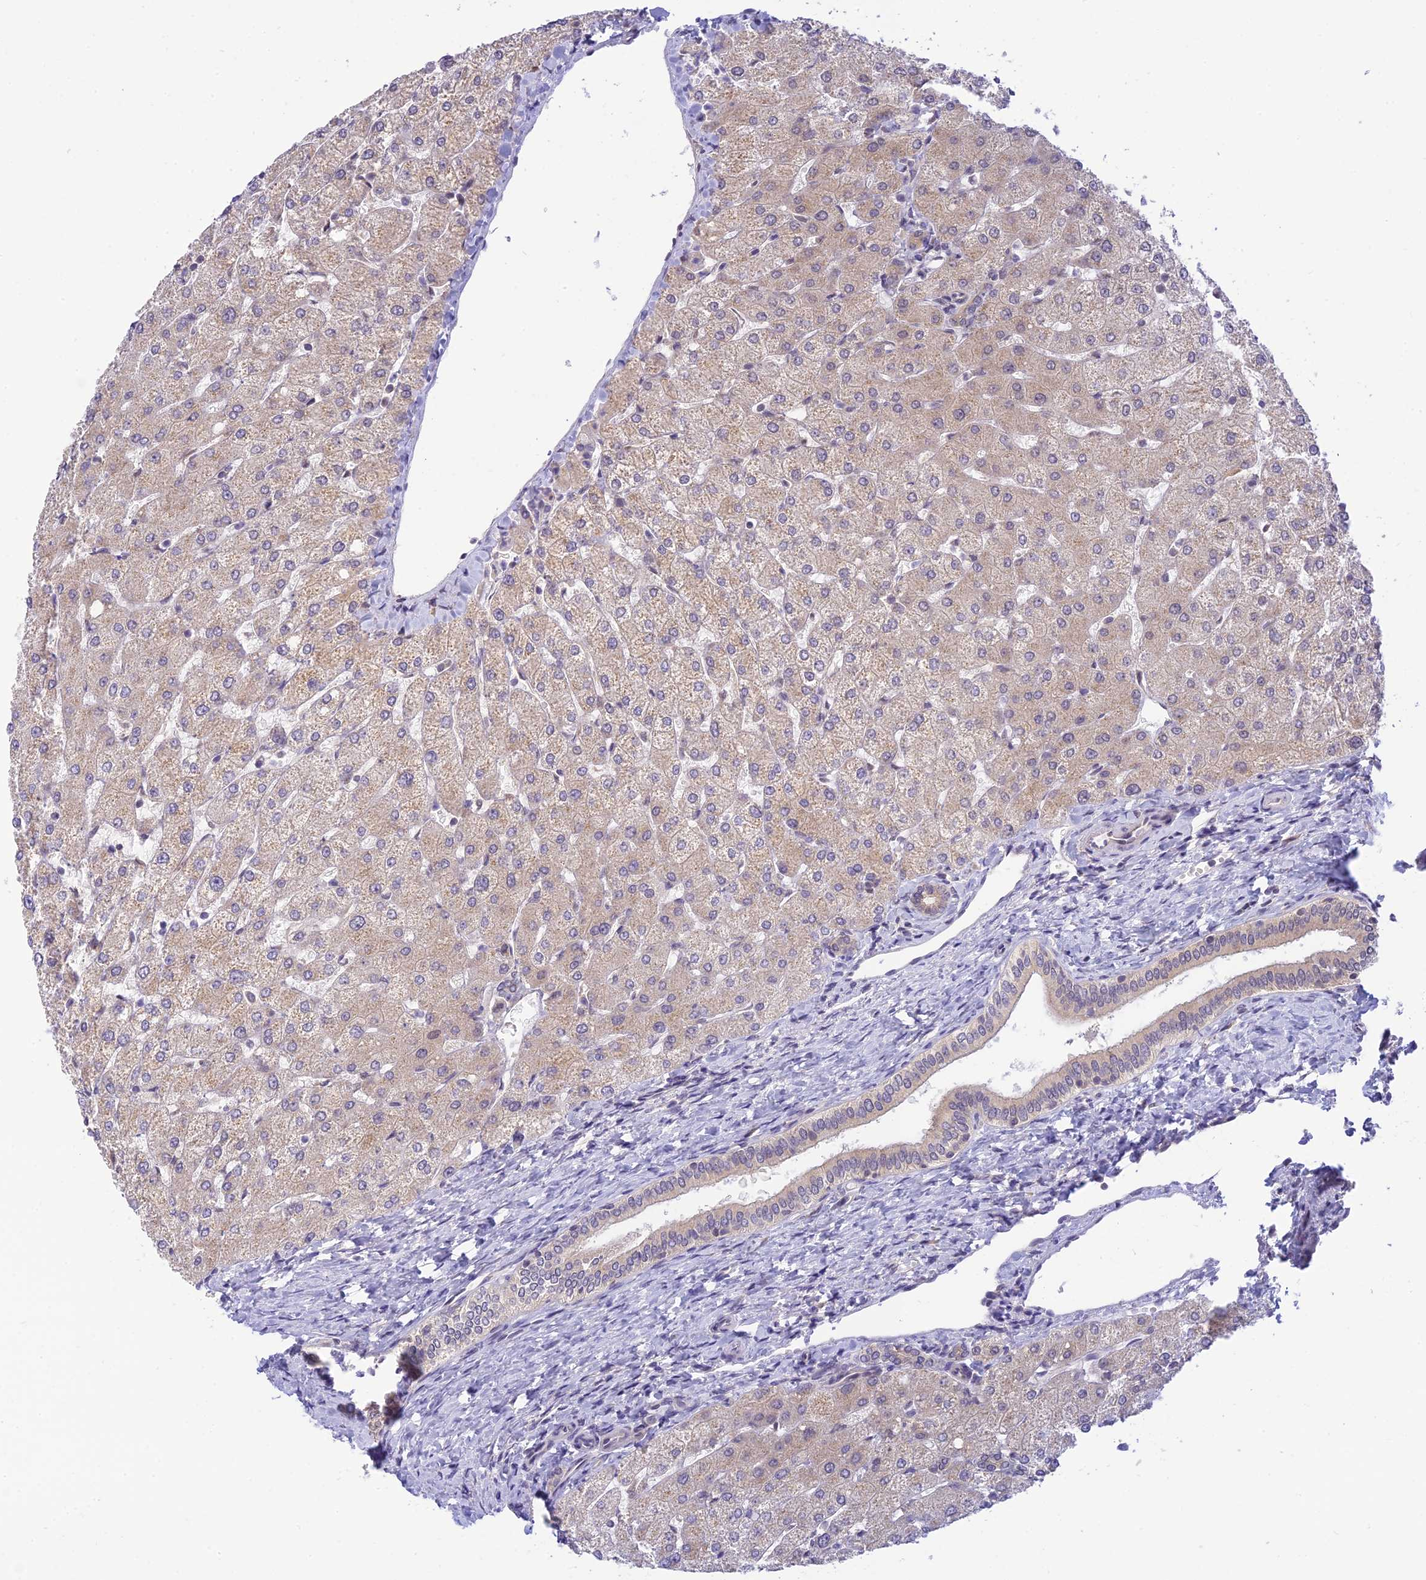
{"staining": {"intensity": "negative", "quantity": "none", "location": "none"}, "tissue": "liver", "cell_type": "Cholangiocytes", "image_type": "normal", "snomed": [{"axis": "morphology", "description": "Normal tissue, NOS"}, {"axis": "topography", "description": "Liver"}], "caption": "A micrograph of liver stained for a protein displays no brown staining in cholangiocytes. (Brightfield microscopy of DAB IHC at high magnification).", "gene": "SKIC8", "patient": {"sex": "female", "age": 54}}